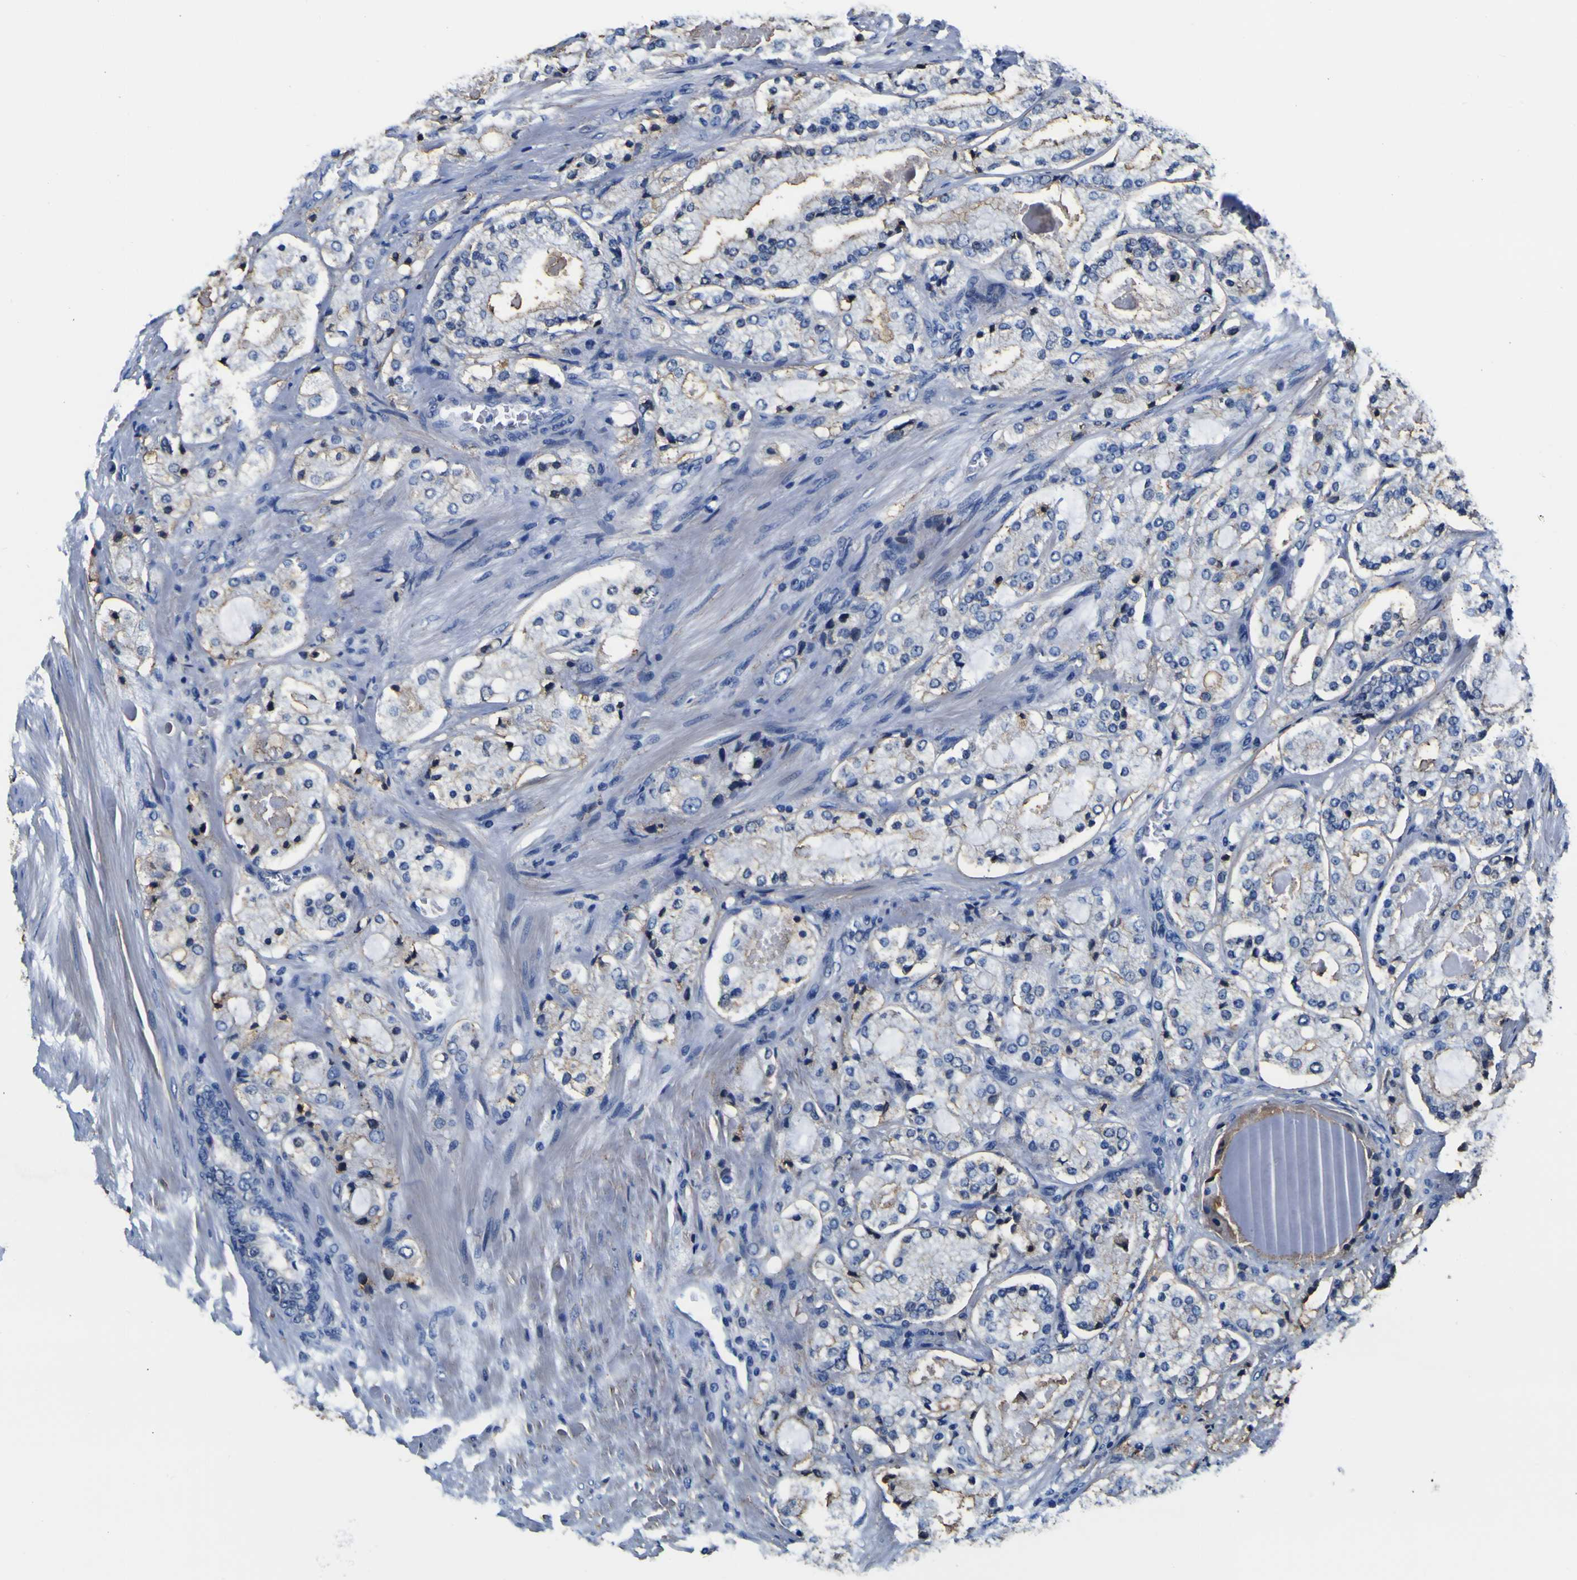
{"staining": {"intensity": "moderate", "quantity": "25%-75%", "location": "cytoplasmic/membranous"}, "tissue": "prostate cancer", "cell_type": "Tumor cells", "image_type": "cancer", "snomed": [{"axis": "morphology", "description": "Adenocarcinoma, High grade"}, {"axis": "topography", "description": "Prostate"}], "caption": "An image showing moderate cytoplasmic/membranous staining in approximately 25%-75% of tumor cells in prostate high-grade adenocarcinoma, as visualized by brown immunohistochemical staining.", "gene": "PXDN", "patient": {"sex": "male", "age": 65}}